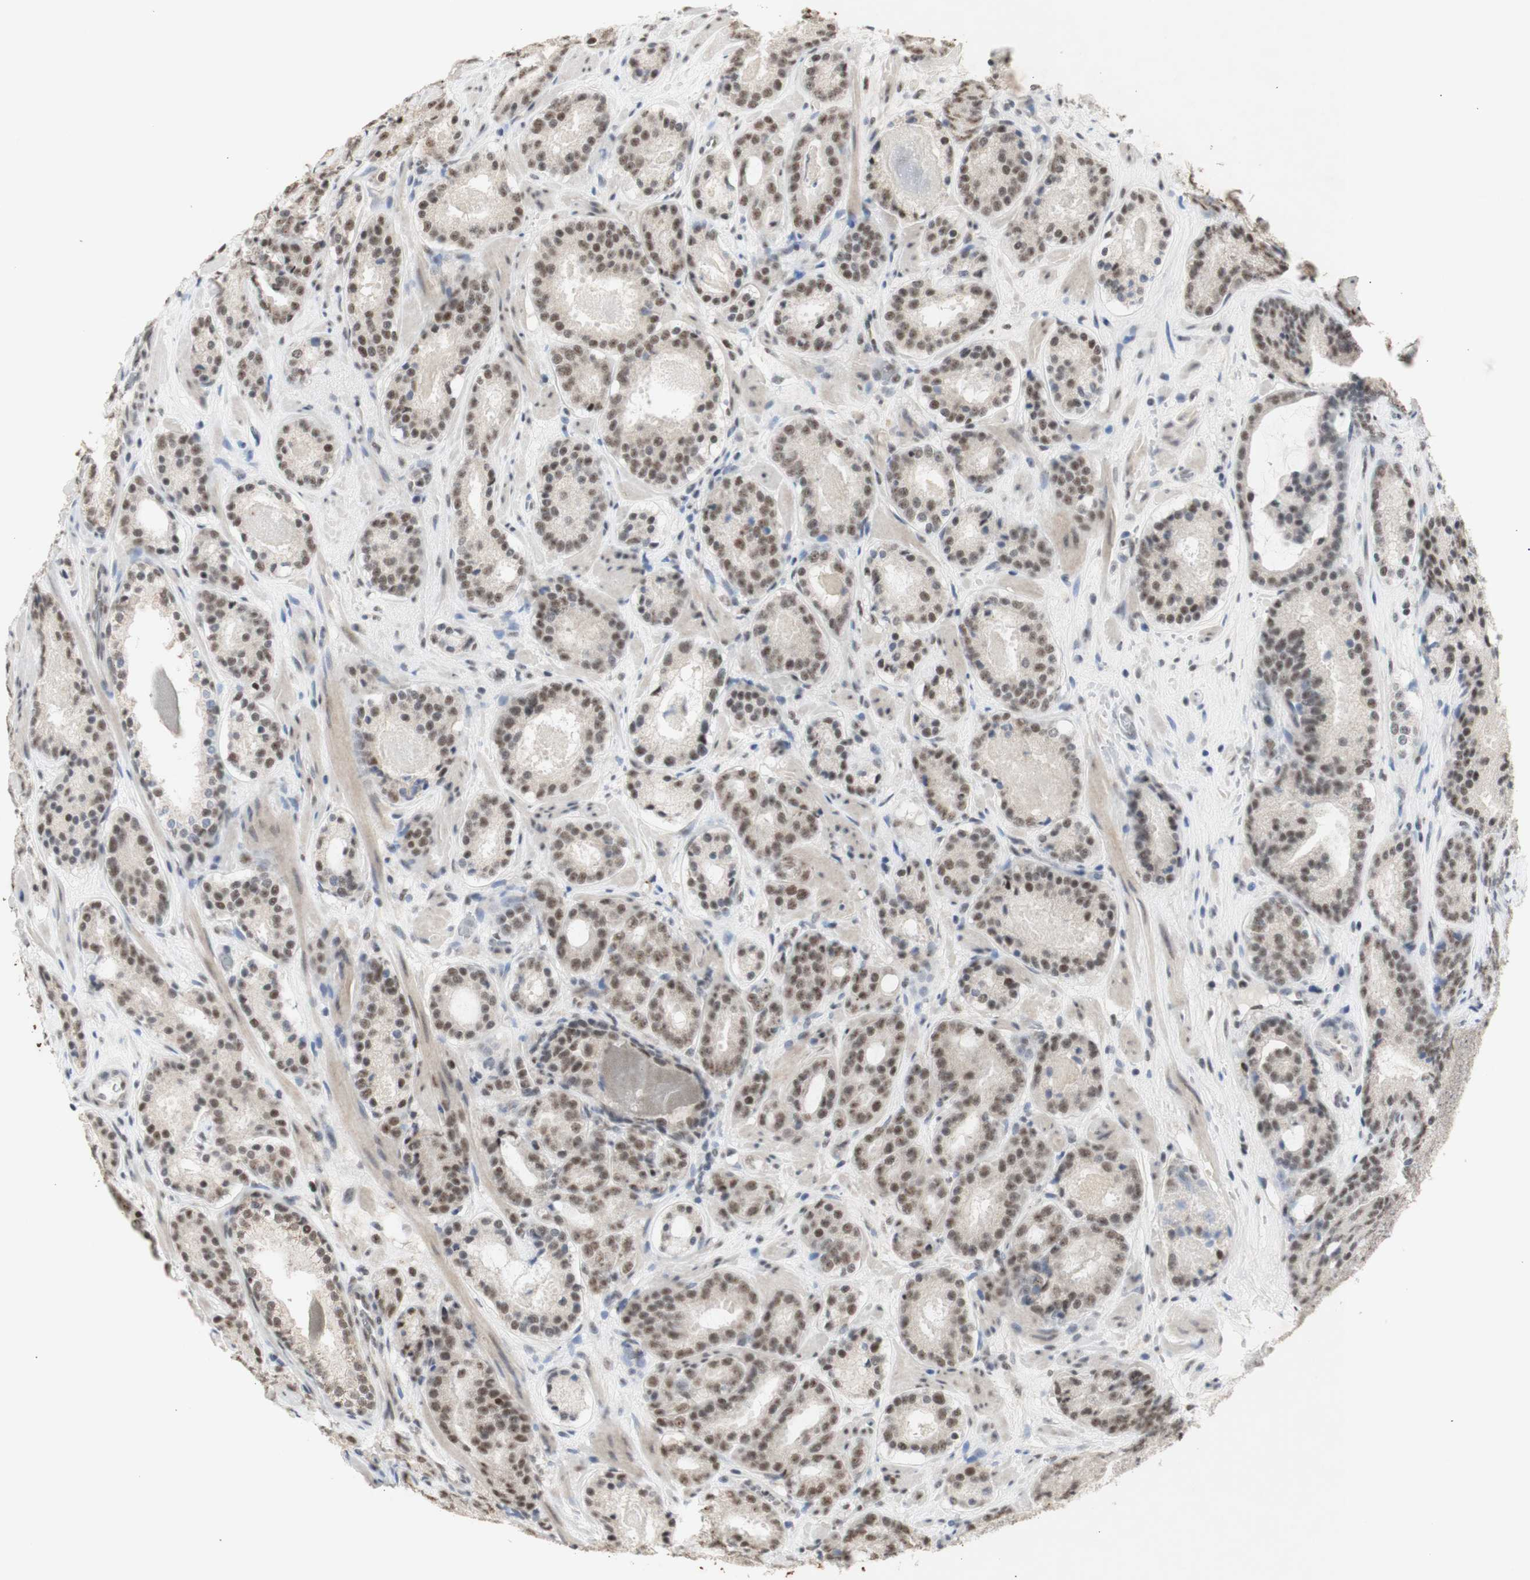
{"staining": {"intensity": "moderate", "quantity": ">75%", "location": "cytoplasmic/membranous"}, "tissue": "prostate cancer", "cell_type": "Tumor cells", "image_type": "cancer", "snomed": [{"axis": "morphology", "description": "Adenocarcinoma, Low grade"}, {"axis": "topography", "description": "Prostate"}], "caption": "The immunohistochemical stain shows moderate cytoplasmic/membranous positivity in tumor cells of prostate cancer (low-grade adenocarcinoma) tissue.", "gene": "SNRPB", "patient": {"sex": "male", "age": 69}}